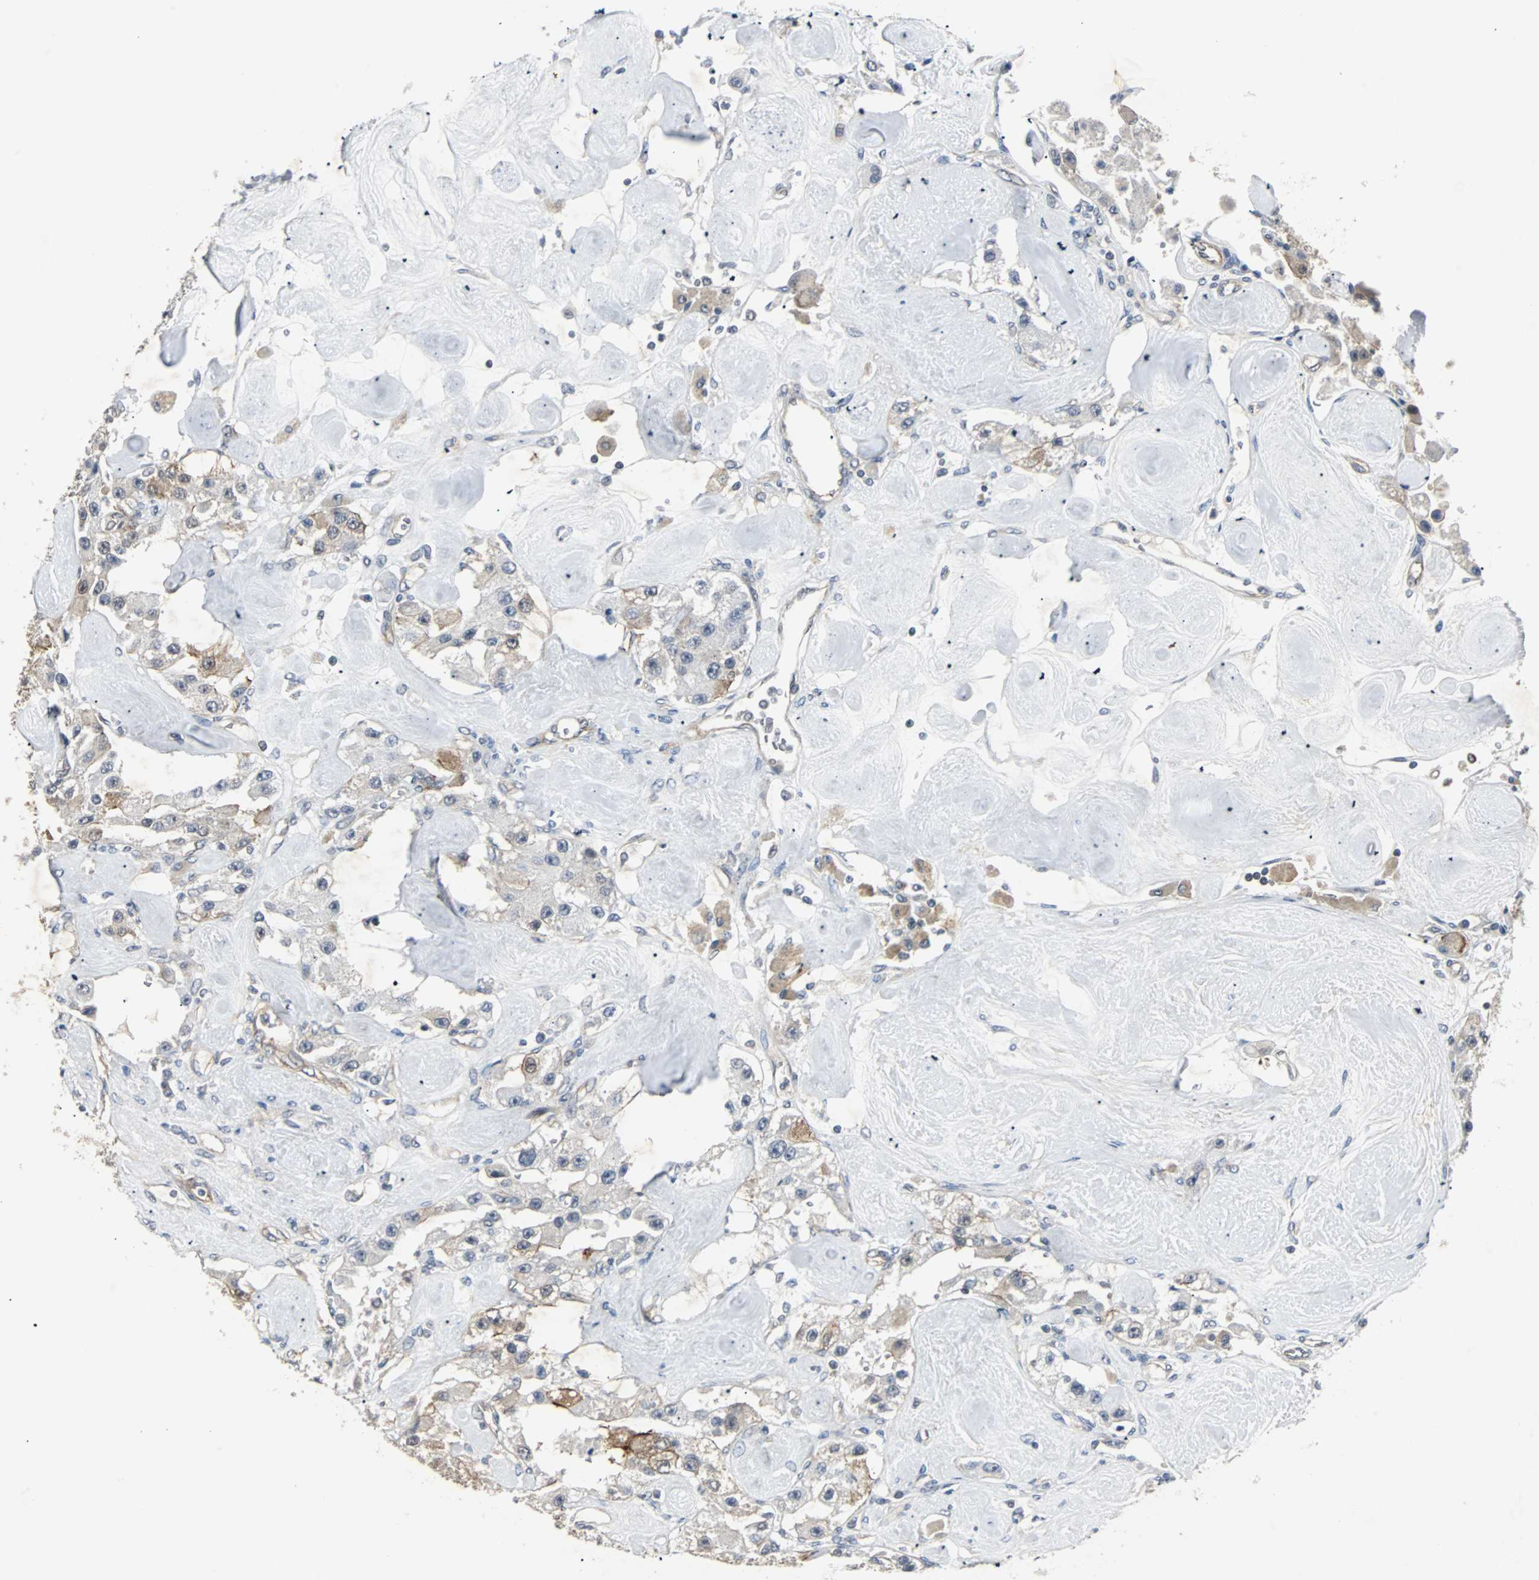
{"staining": {"intensity": "weak", "quantity": "25%-75%", "location": "cytoplasmic/membranous"}, "tissue": "carcinoid", "cell_type": "Tumor cells", "image_type": "cancer", "snomed": [{"axis": "morphology", "description": "Carcinoid, malignant, NOS"}, {"axis": "topography", "description": "Pancreas"}], "caption": "A histopathology image of human malignant carcinoid stained for a protein reveals weak cytoplasmic/membranous brown staining in tumor cells.", "gene": "CMC2", "patient": {"sex": "male", "age": 41}}